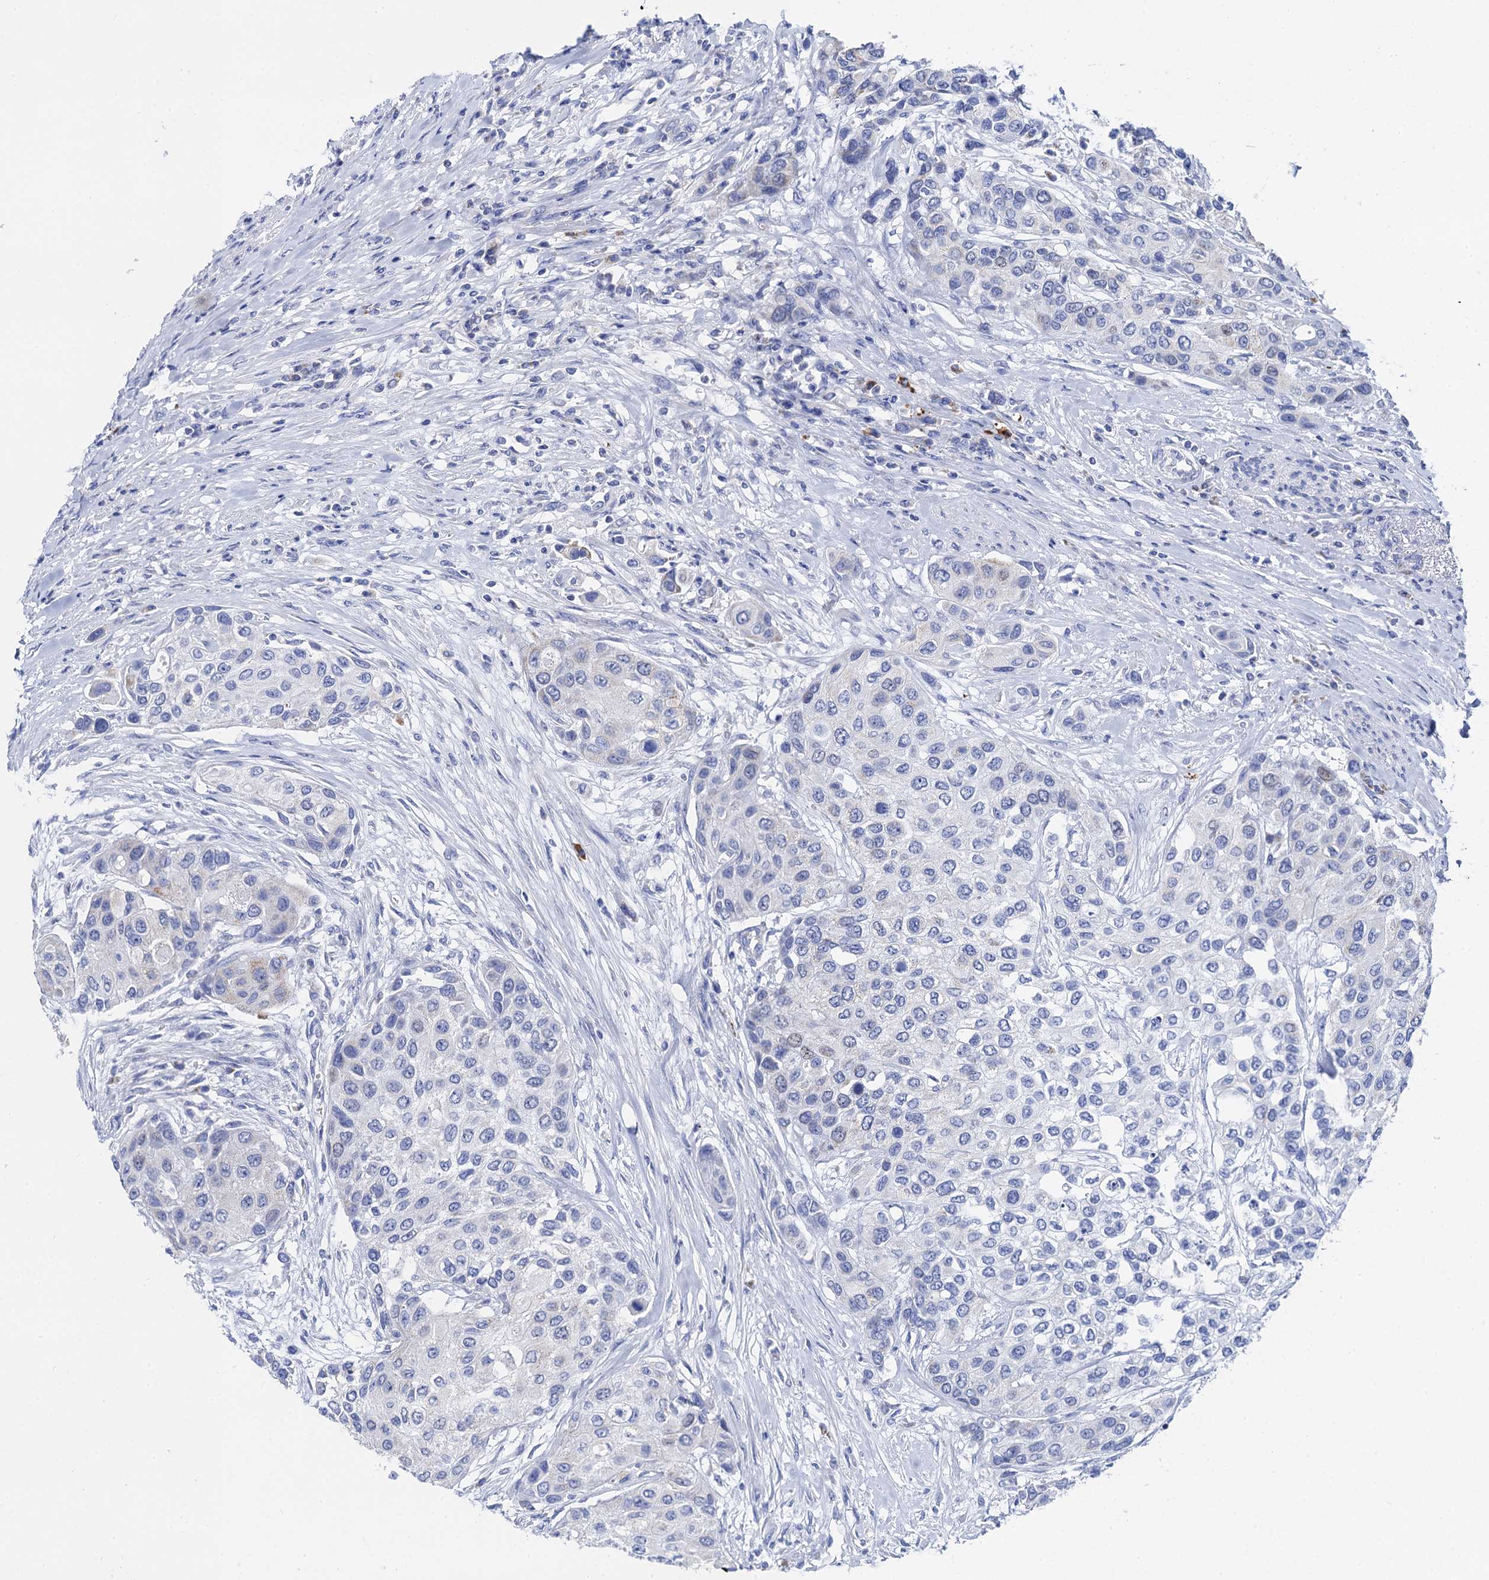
{"staining": {"intensity": "negative", "quantity": "none", "location": "none"}, "tissue": "urothelial cancer", "cell_type": "Tumor cells", "image_type": "cancer", "snomed": [{"axis": "morphology", "description": "Normal tissue, NOS"}, {"axis": "morphology", "description": "Urothelial carcinoma, High grade"}, {"axis": "topography", "description": "Vascular tissue"}, {"axis": "topography", "description": "Urinary bladder"}], "caption": "High power microscopy photomicrograph of an immunohistochemistry micrograph of high-grade urothelial carcinoma, revealing no significant expression in tumor cells.", "gene": "ACADSB", "patient": {"sex": "female", "age": 56}}